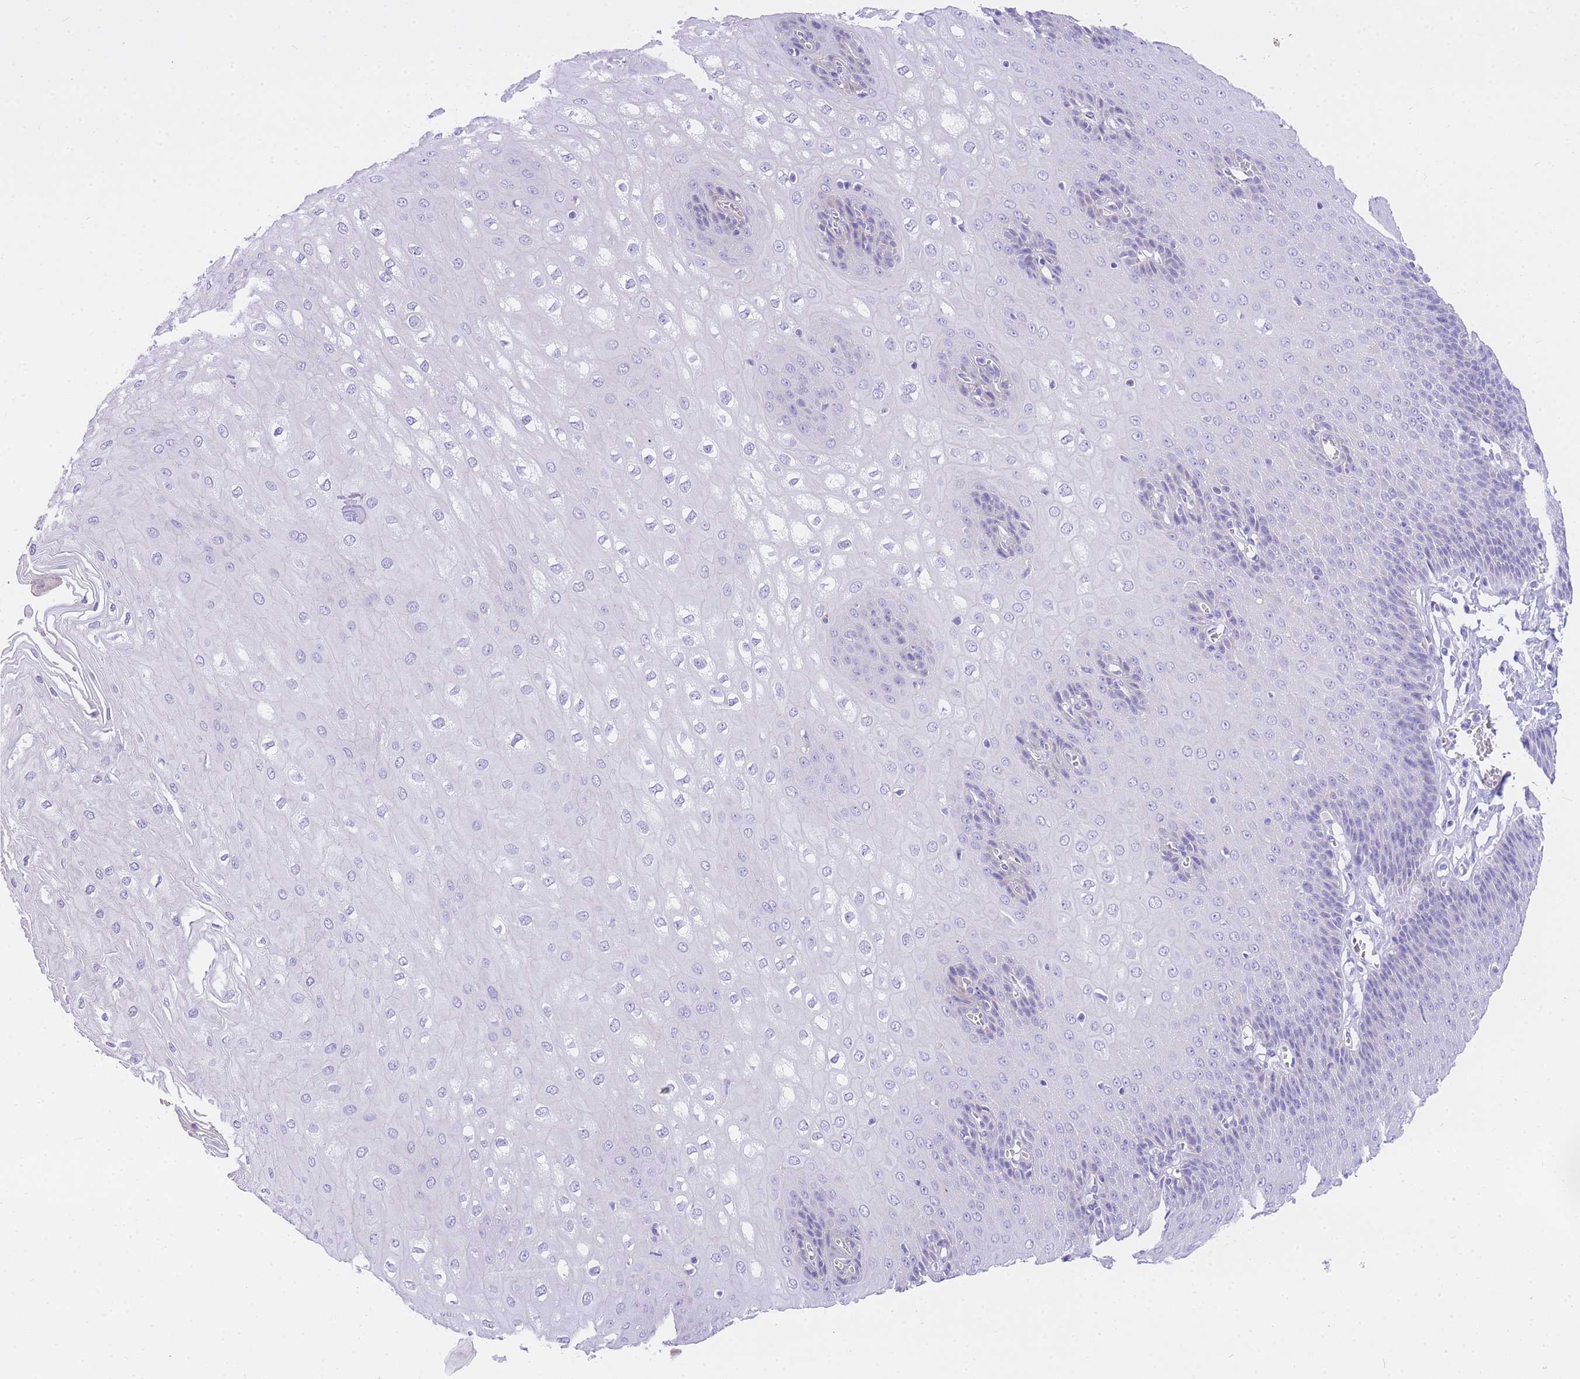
{"staining": {"intensity": "negative", "quantity": "none", "location": "none"}, "tissue": "esophagus", "cell_type": "Squamous epithelial cells", "image_type": "normal", "snomed": [{"axis": "morphology", "description": "Normal tissue, NOS"}, {"axis": "topography", "description": "Esophagus"}], "caption": "The photomicrograph demonstrates no significant expression in squamous epithelial cells of esophagus. (DAB (3,3'-diaminobenzidine) IHC, high magnification).", "gene": "UPK1A", "patient": {"sex": "male", "age": 60}}